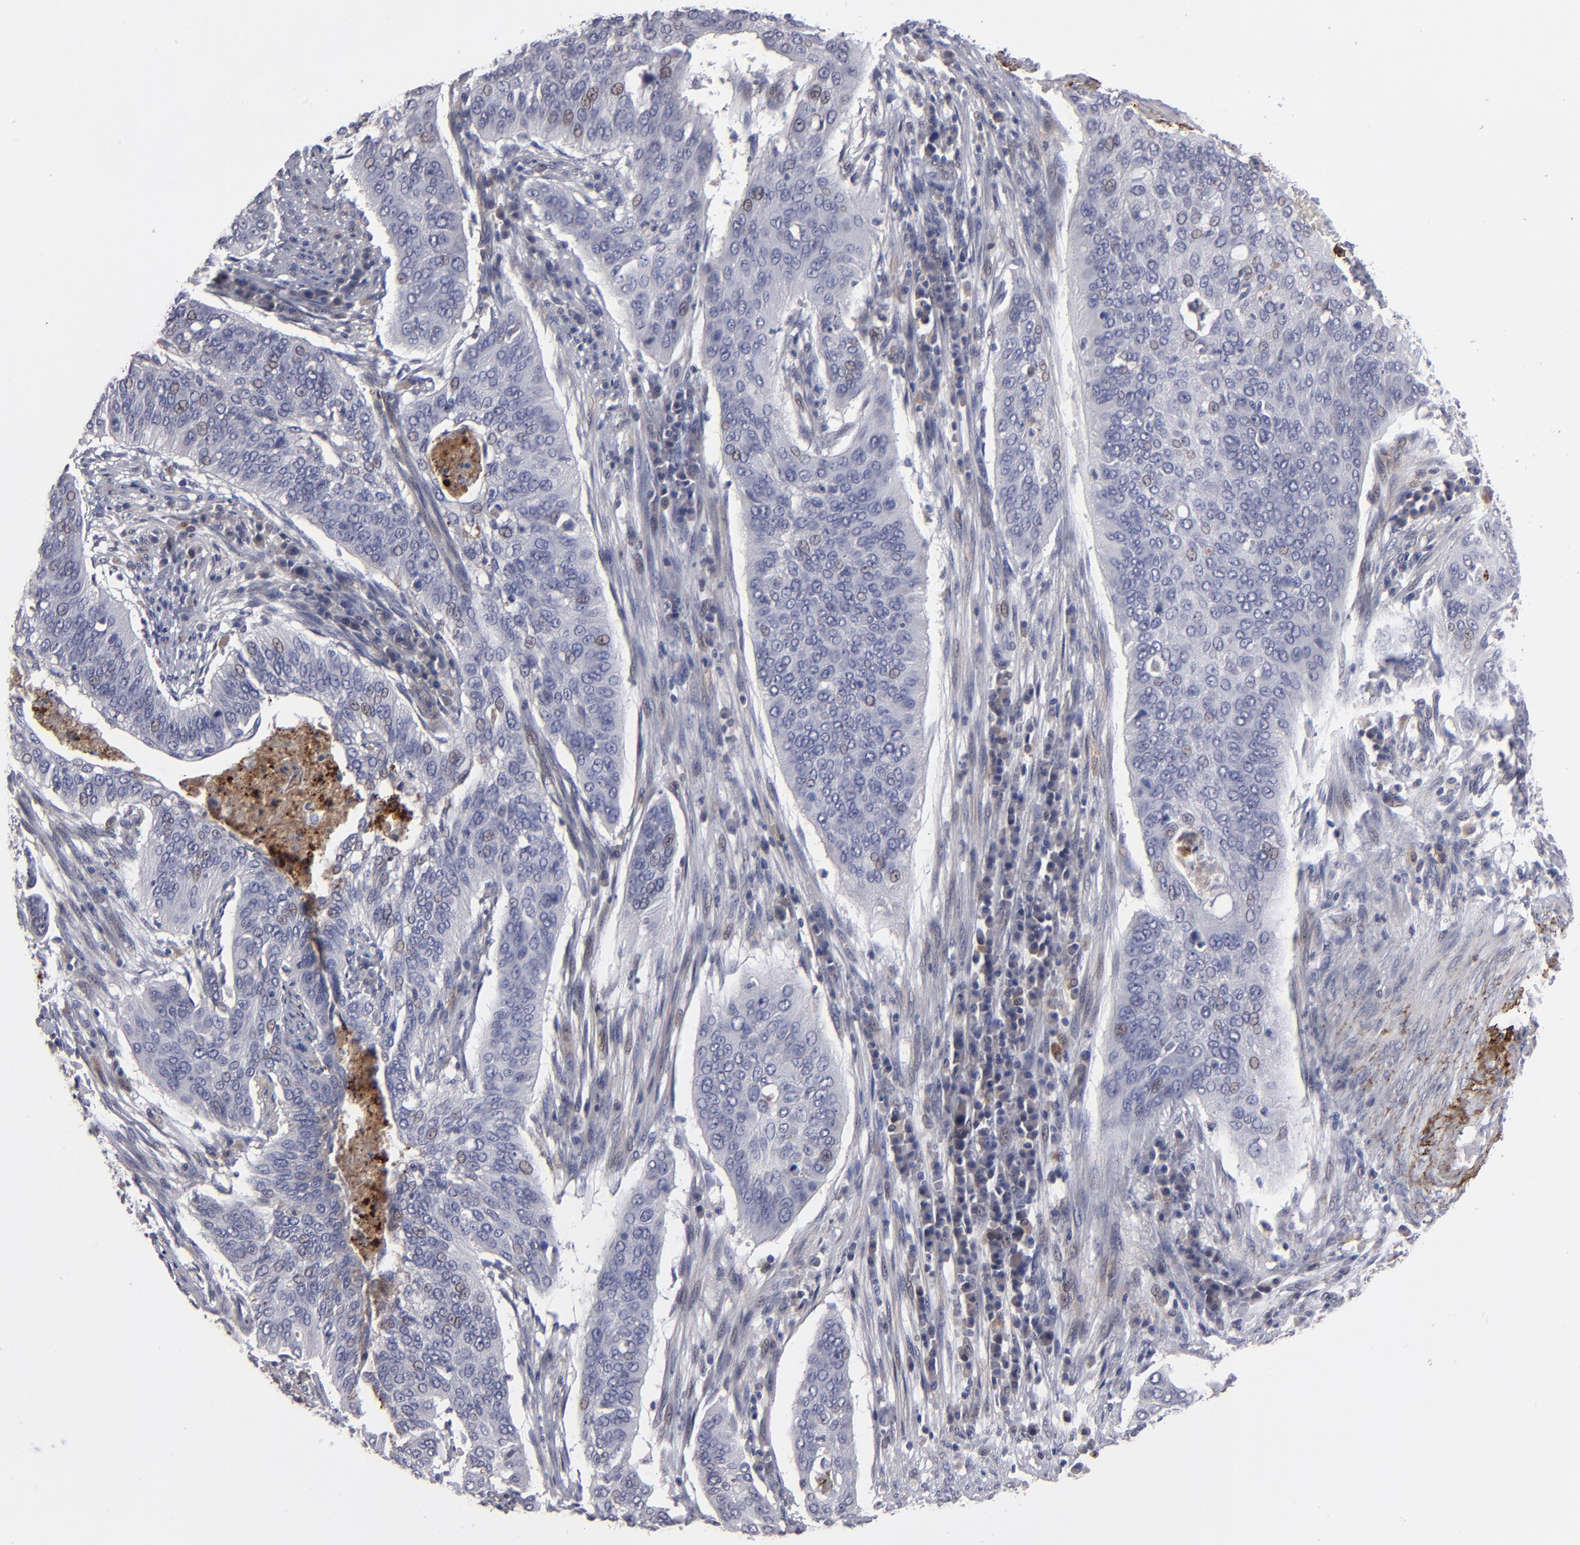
{"staining": {"intensity": "negative", "quantity": "none", "location": "none"}, "tissue": "cervical cancer", "cell_type": "Tumor cells", "image_type": "cancer", "snomed": [{"axis": "morphology", "description": "Squamous cell carcinoma, NOS"}, {"axis": "topography", "description": "Cervix"}], "caption": "Histopathology image shows no significant protein expression in tumor cells of cervical squamous cell carcinoma. (Brightfield microscopy of DAB (3,3'-diaminobenzidine) immunohistochemistry at high magnification).", "gene": "GPM6B", "patient": {"sex": "female", "age": 39}}